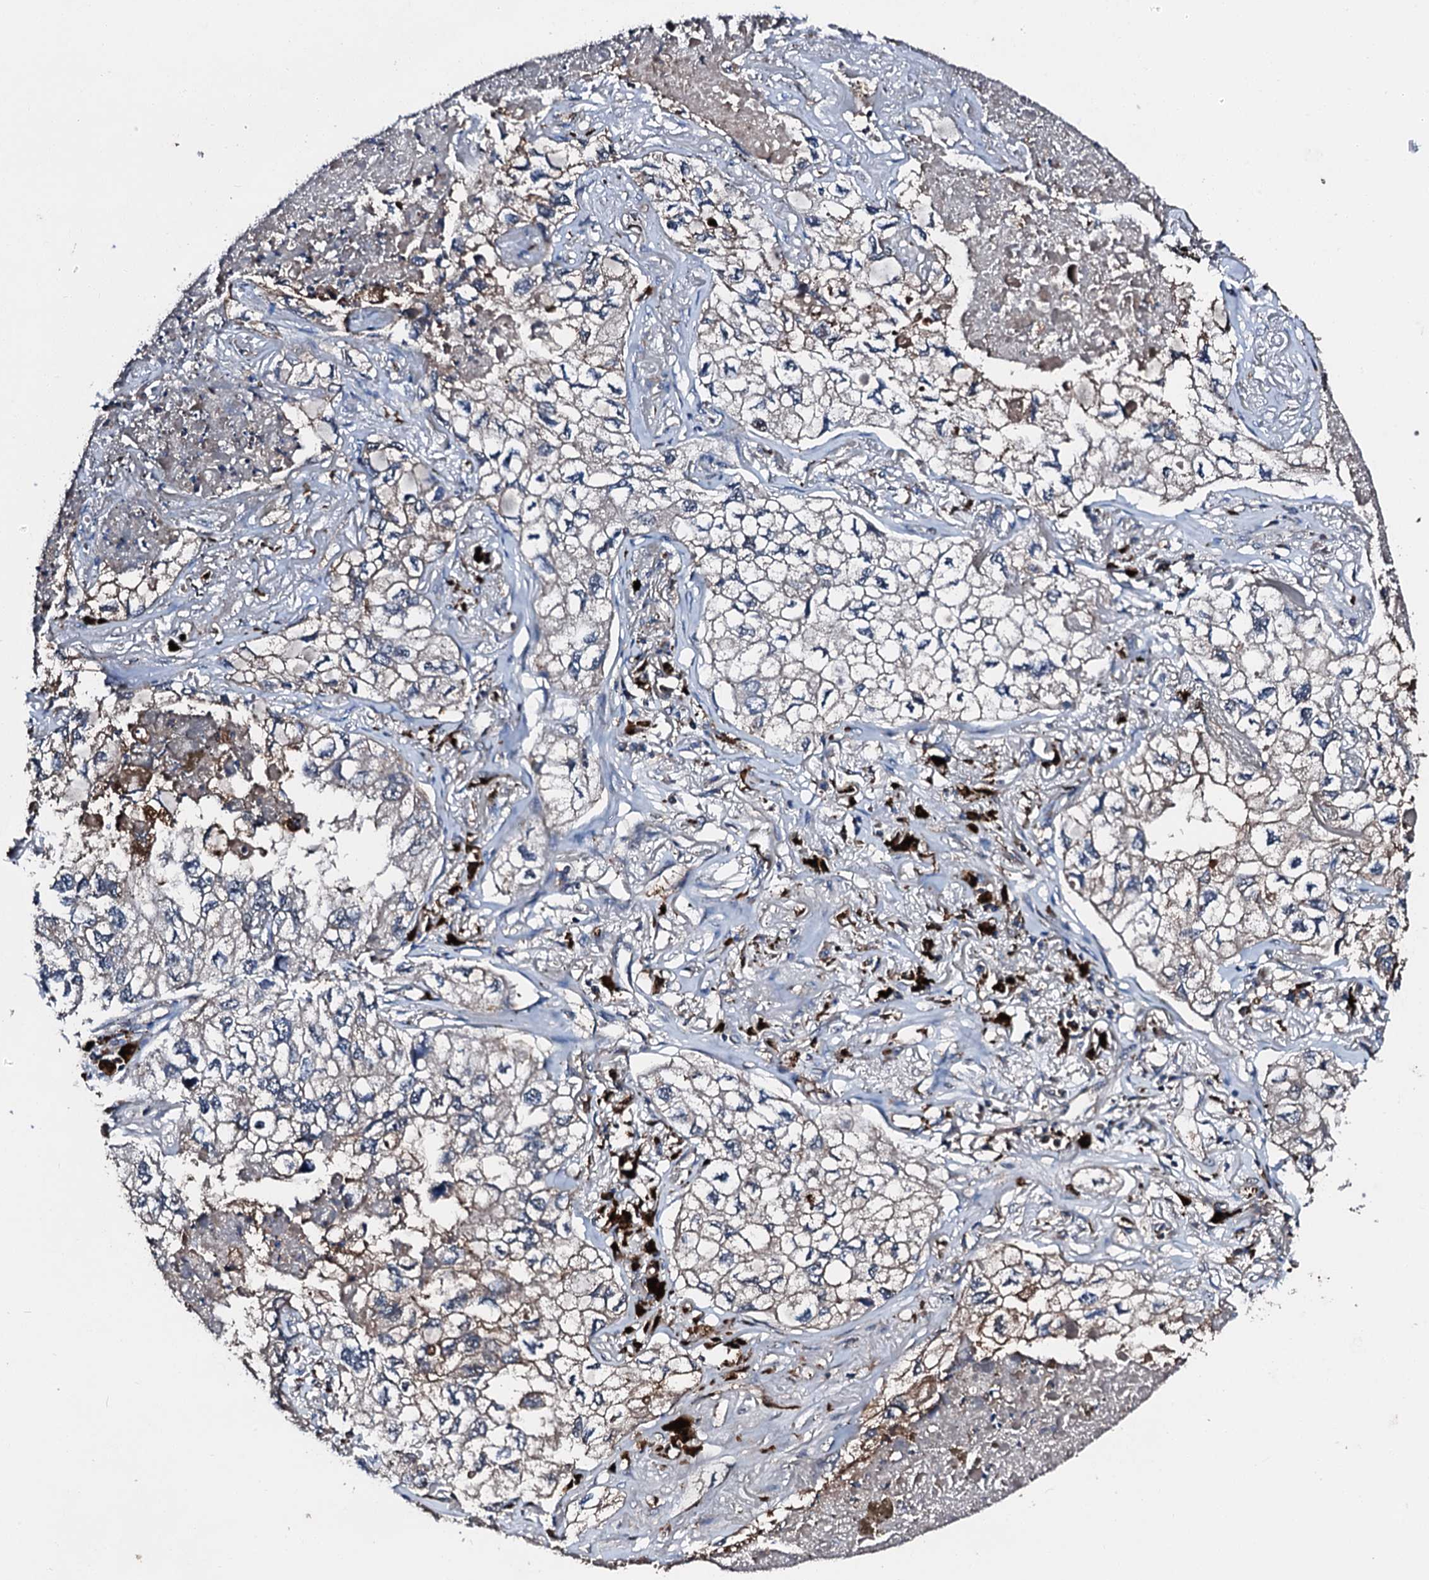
{"staining": {"intensity": "weak", "quantity": "<25%", "location": "cytoplasmic/membranous"}, "tissue": "lung cancer", "cell_type": "Tumor cells", "image_type": "cancer", "snomed": [{"axis": "morphology", "description": "Adenocarcinoma, NOS"}, {"axis": "topography", "description": "Lung"}], "caption": "Immunohistochemical staining of human lung adenocarcinoma demonstrates no significant expression in tumor cells.", "gene": "FGD4", "patient": {"sex": "male", "age": 65}}